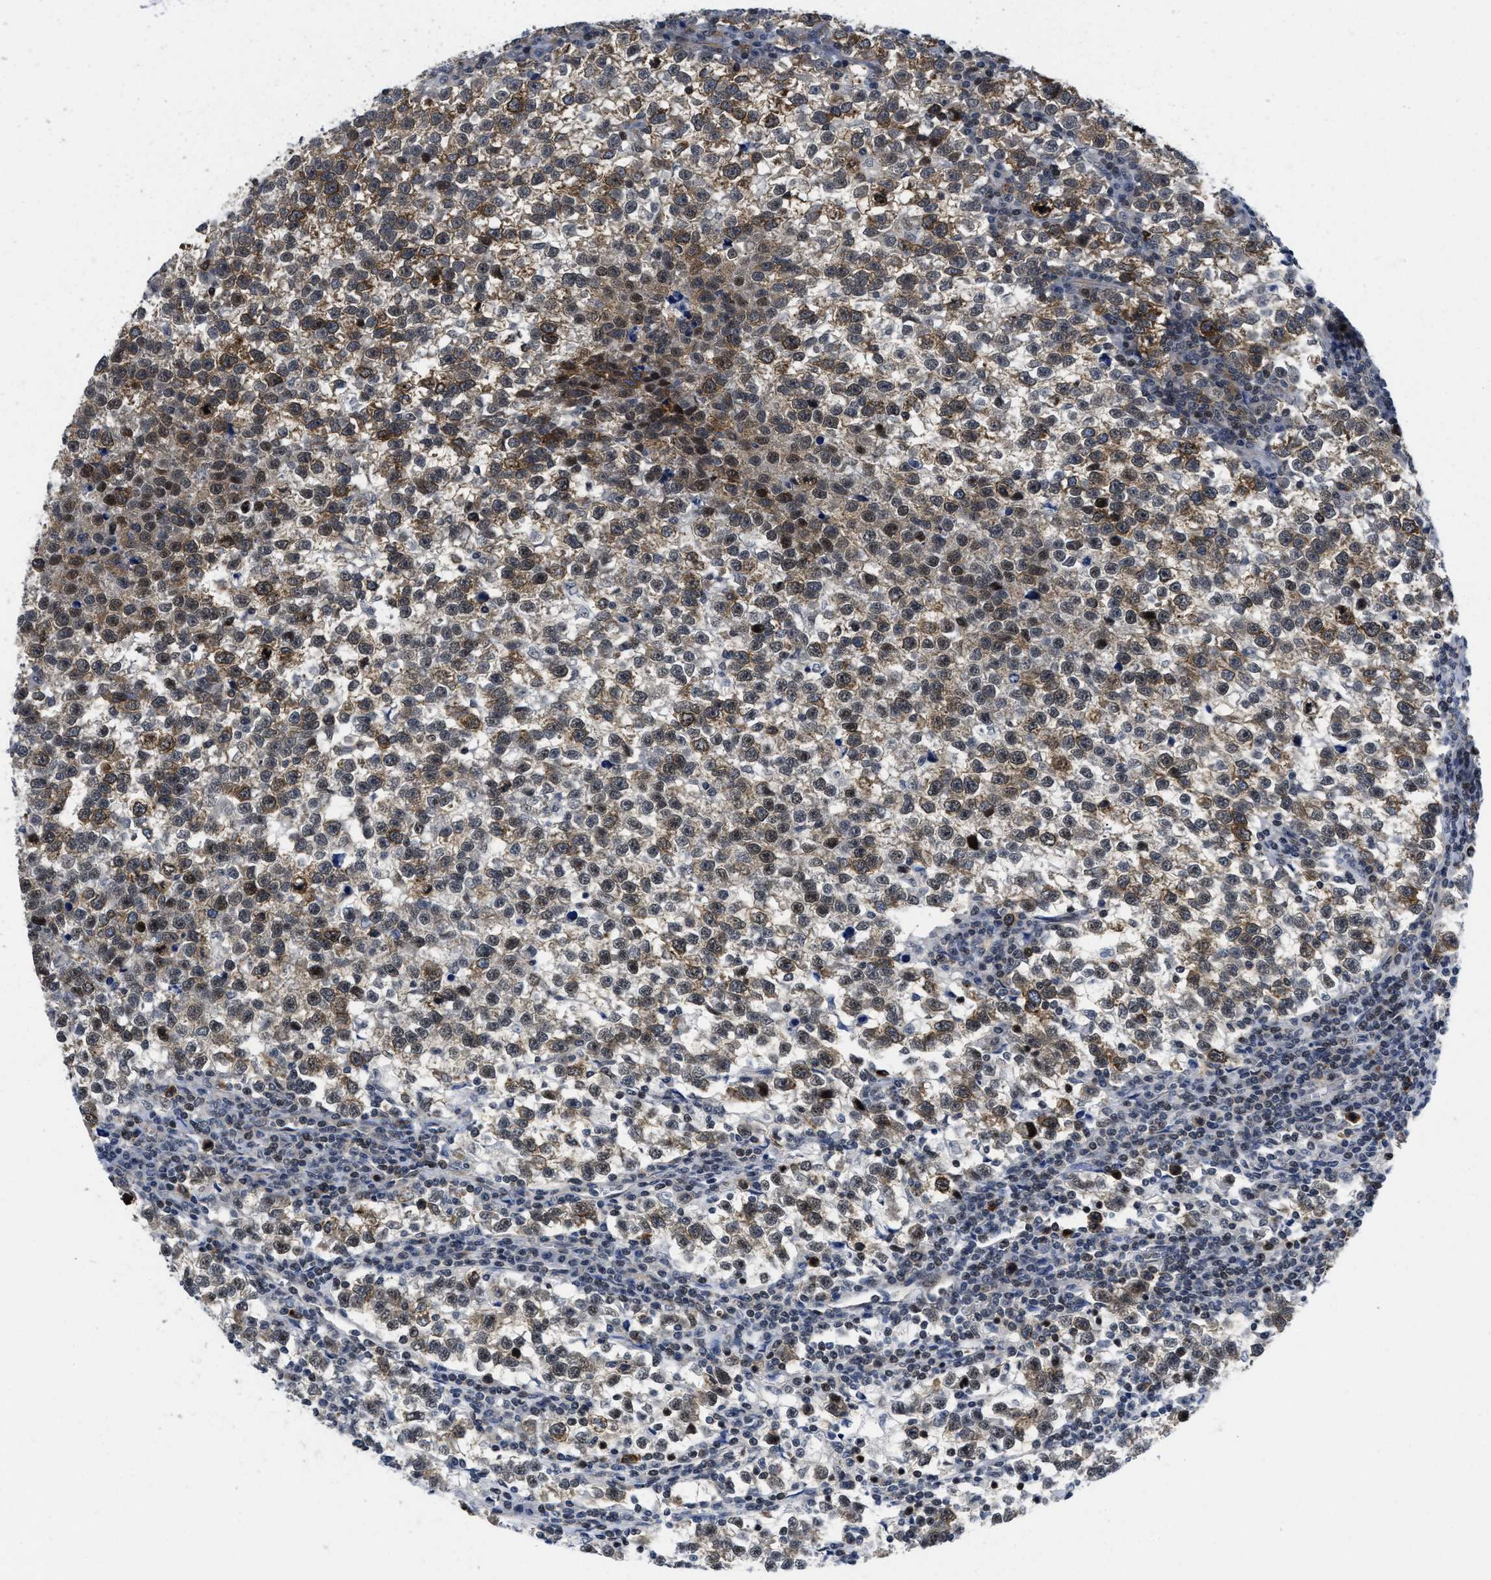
{"staining": {"intensity": "moderate", "quantity": "25%-75%", "location": "cytoplasmic/membranous"}, "tissue": "testis cancer", "cell_type": "Tumor cells", "image_type": "cancer", "snomed": [{"axis": "morphology", "description": "Normal tissue, NOS"}, {"axis": "morphology", "description": "Seminoma, NOS"}, {"axis": "topography", "description": "Testis"}], "caption": "Immunohistochemical staining of human seminoma (testis) shows medium levels of moderate cytoplasmic/membranous protein positivity in about 25%-75% of tumor cells.", "gene": "HIF1A", "patient": {"sex": "male", "age": 43}}